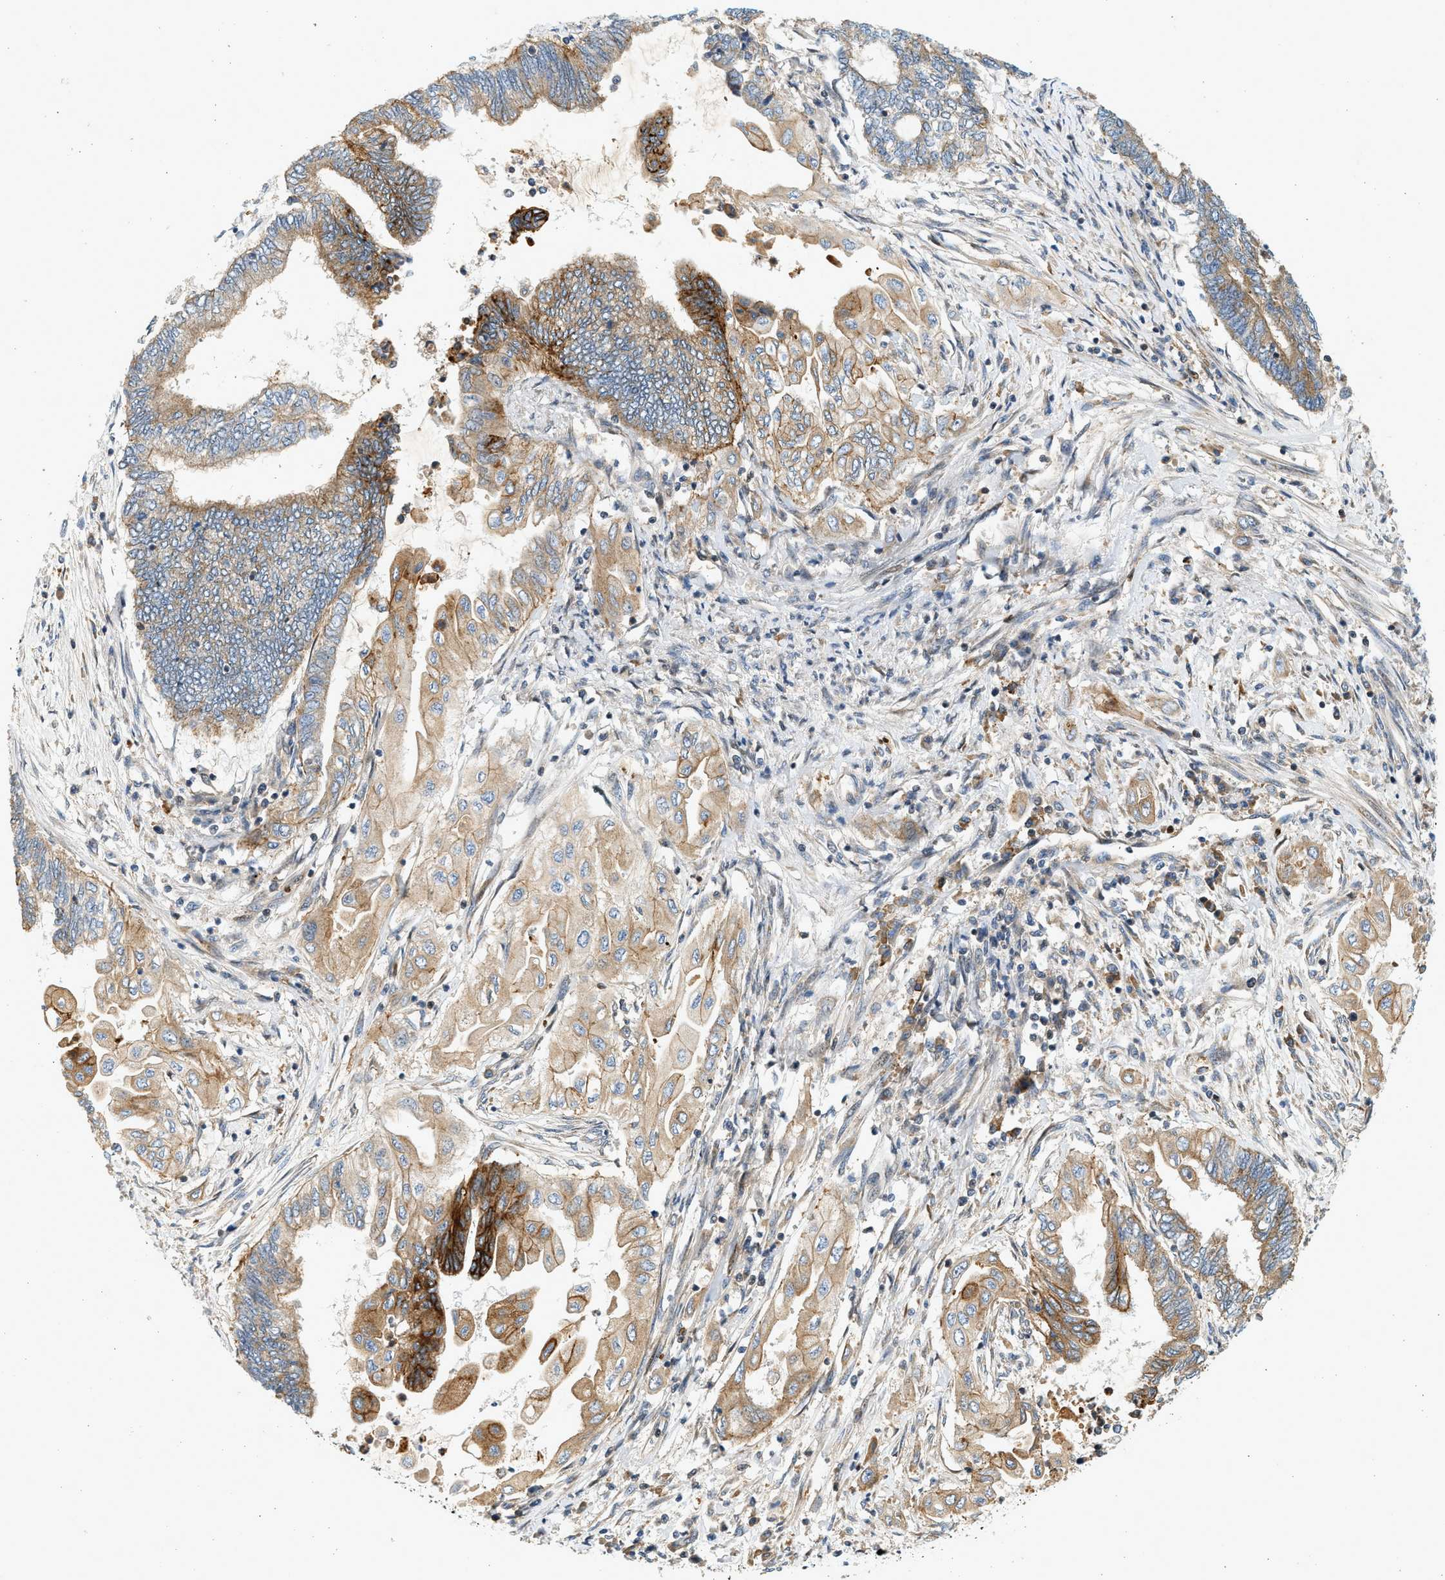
{"staining": {"intensity": "moderate", "quantity": "25%-75%", "location": "cytoplasmic/membranous"}, "tissue": "endometrial cancer", "cell_type": "Tumor cells", "image_type": "cancer", "snomed": [{"axis": "morphology", "description": "Adenocarcinoma, NOS"}, {"axis": "topography", "description": "Uterus"}, {"axis": "topography", "description": "Endometrium"}], "caption": "Immunohistochemistry micrograph of endometrial adenocarcinoma stained for a protein (brown), which shows medium levels of moderate cytoplasmic/membranous staining in approximately 25%-75% of tumor cells.", "gene": "NRSN2", "patient": {"sex": "female", "age": 70}}